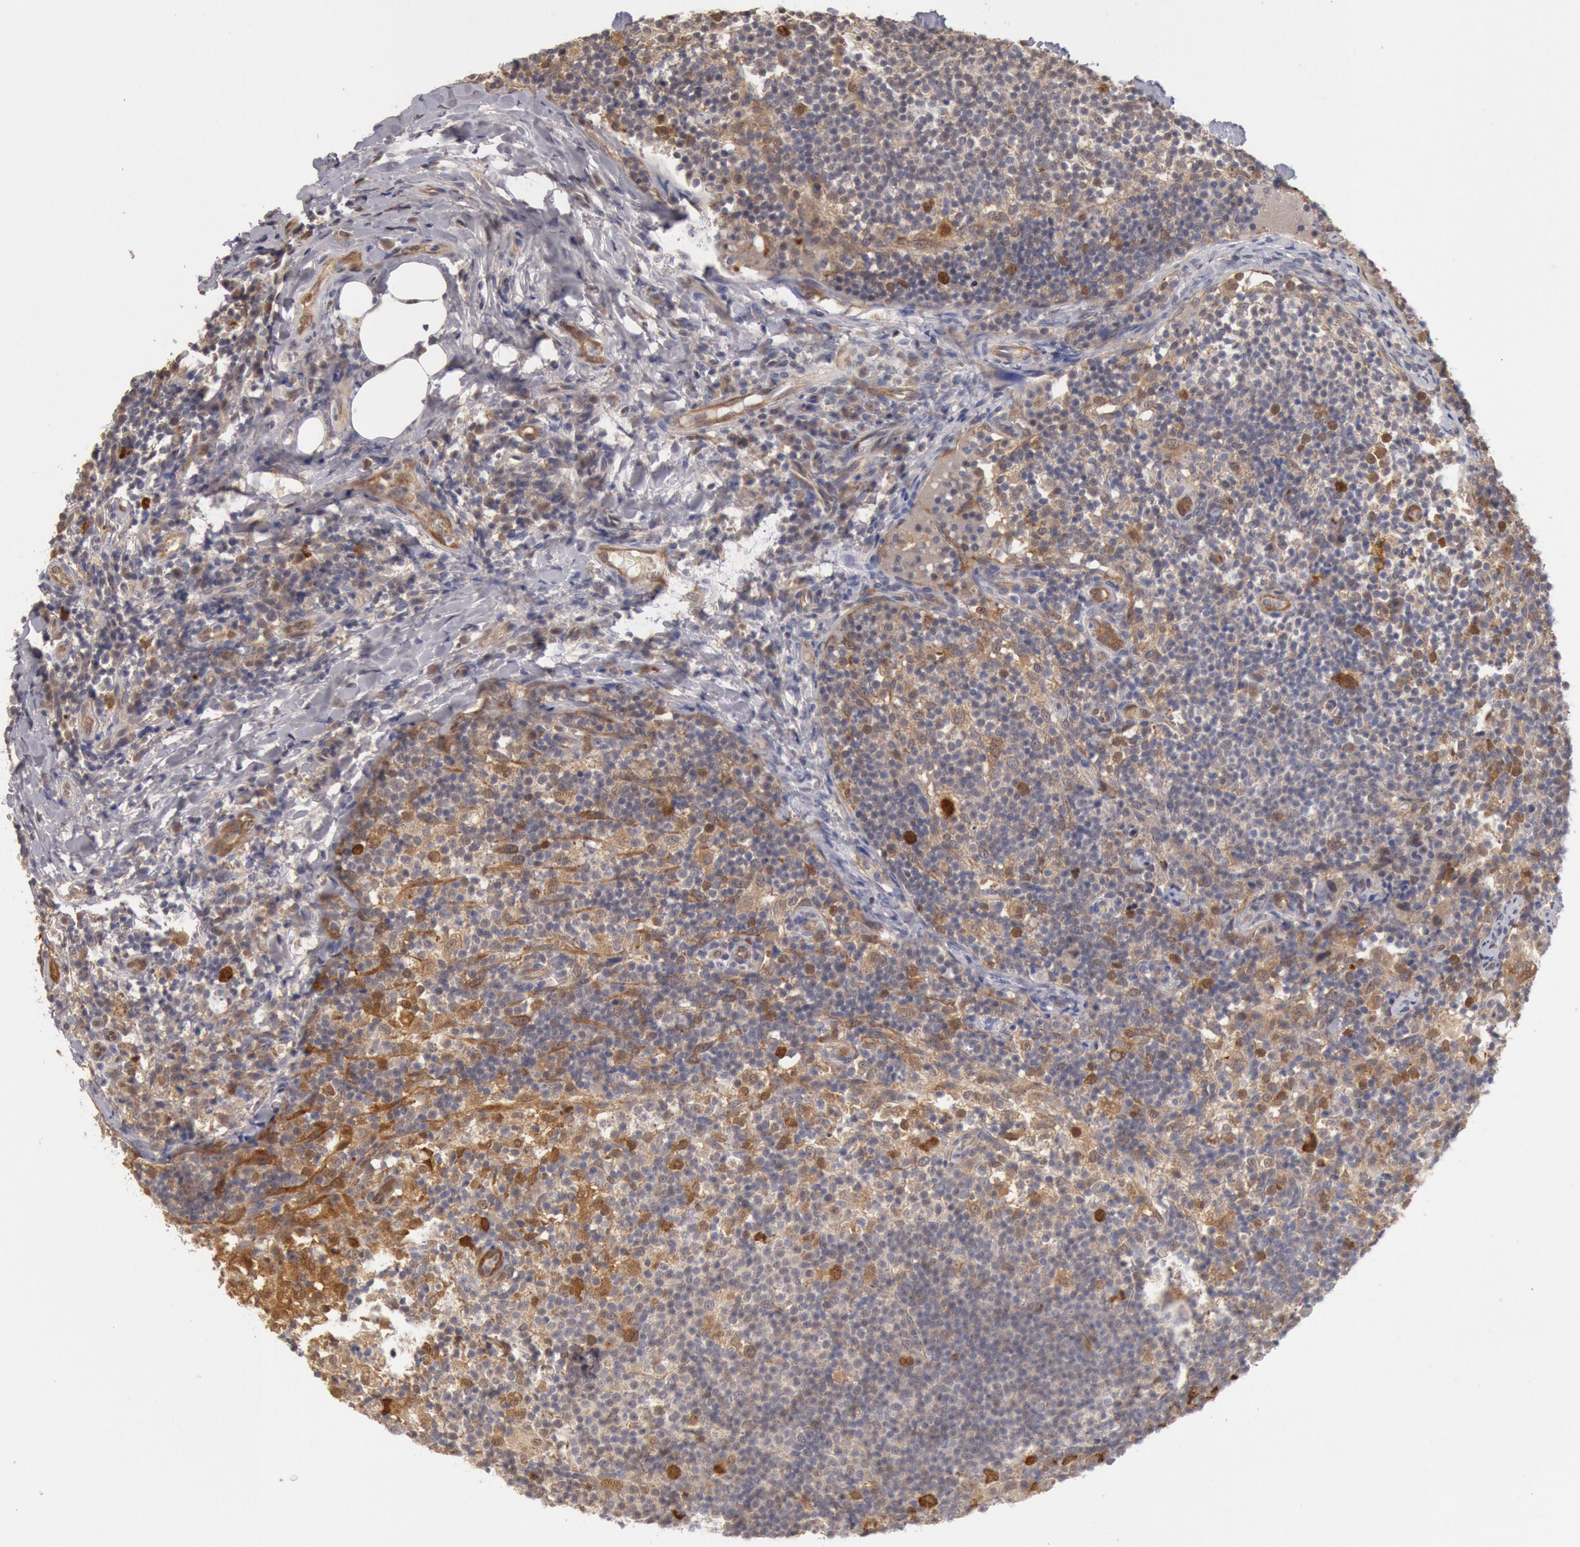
{"staining": {"intensity": "strong", "quantity": "<25%", "location": "cytoplasmic/membranous"}, "tissue": "lymph node", "cell_type": "Germinal center cells", "image_type": "normal", "snomed": [{"axis": "morphology", "description": "Normal tissue, NOS"}, {"axis": "morphology", "description": "Inflammation, NOS"}, {"axis": "topography", "description": "Lymph node"}], "caption": "Brown immunohistochemical staining in benign human lymph node demonstrates strong cytoplasmic/membranous staining in approximately <25% of germinal center cells.", "gene": "DNAJA1", "patient": {"sex": "male", "age": 46}}